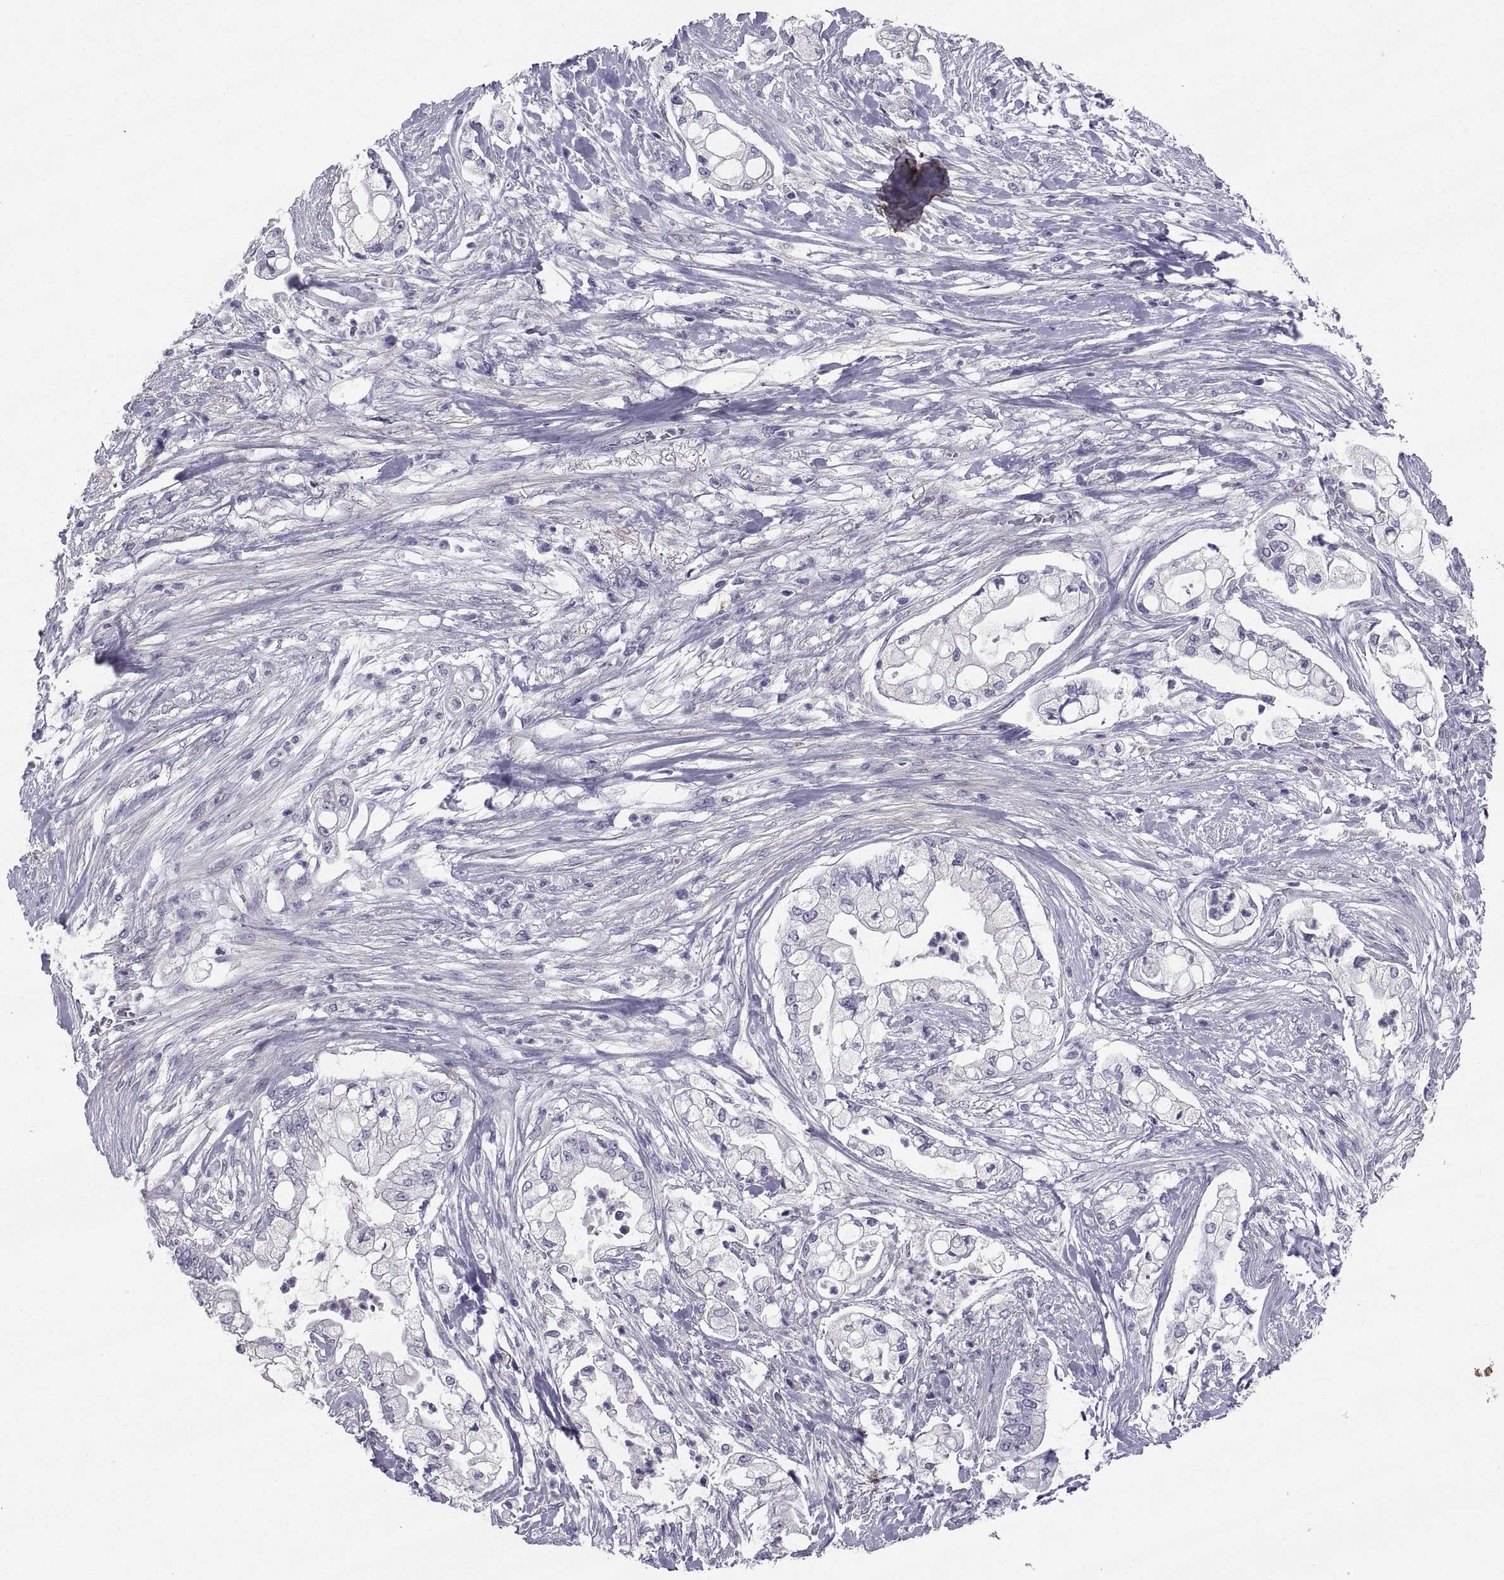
{"staining": {"intensity": "negative", "quantity": "none", "location": "none"}, "tissue": "pancreatic cancer", "cell_type": "Tumor cells", "image_type": "cancer", "snomed": [{"axis": "morphology", "description": "Adenocarcinoma, NOS"}, {"axis": "topography", "description": "Pancreas"}], "caption": "Tumor cells show no significant protein expression in pancreatic cancer.", "gene": "IGSF1", "patient": {"sex": "female", "age": 69}}